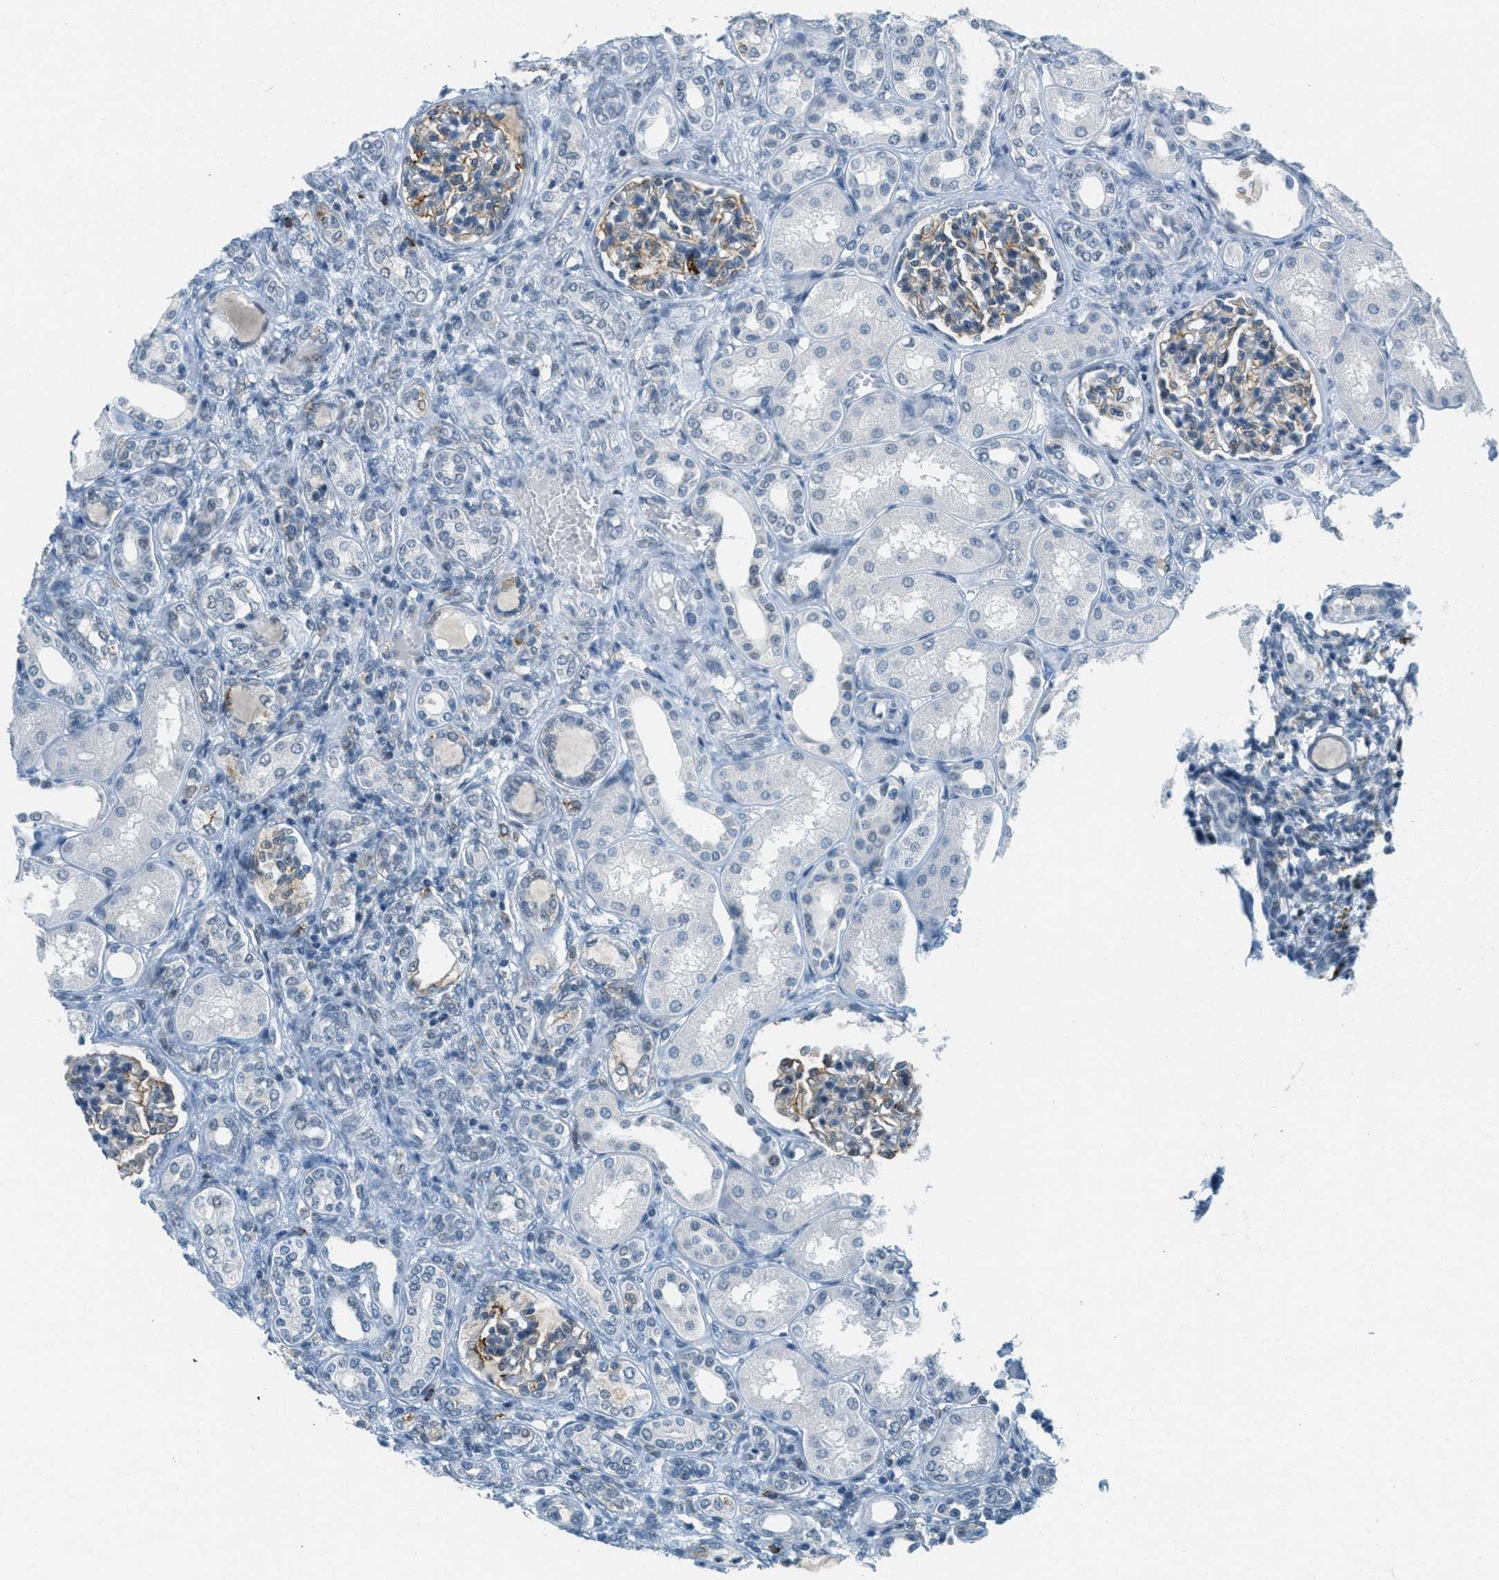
{"staining": {"intensity": "weak", "quantity": "25%-75%", "location": "cytoplasmic/membranous"}, "tissue": "kidney", "cell_type": "Cells in glomeruli", "image_type": "normal", "snomed": [{"axis": "morphology", "description": "Normal tissue, NOS"}, {"axis": "topography", "description": "Kidney"}], "caption": "Immunohistochemistry (IHC) photomicrograph of unremarkable kidney stained for a protein (brown), which shows low levels of weak cytoplasmic/membranous expression in about 25%-75% of cells in glomeruli.", "gene": "FYN", "patient": {"sex": "male", "age": 7}}